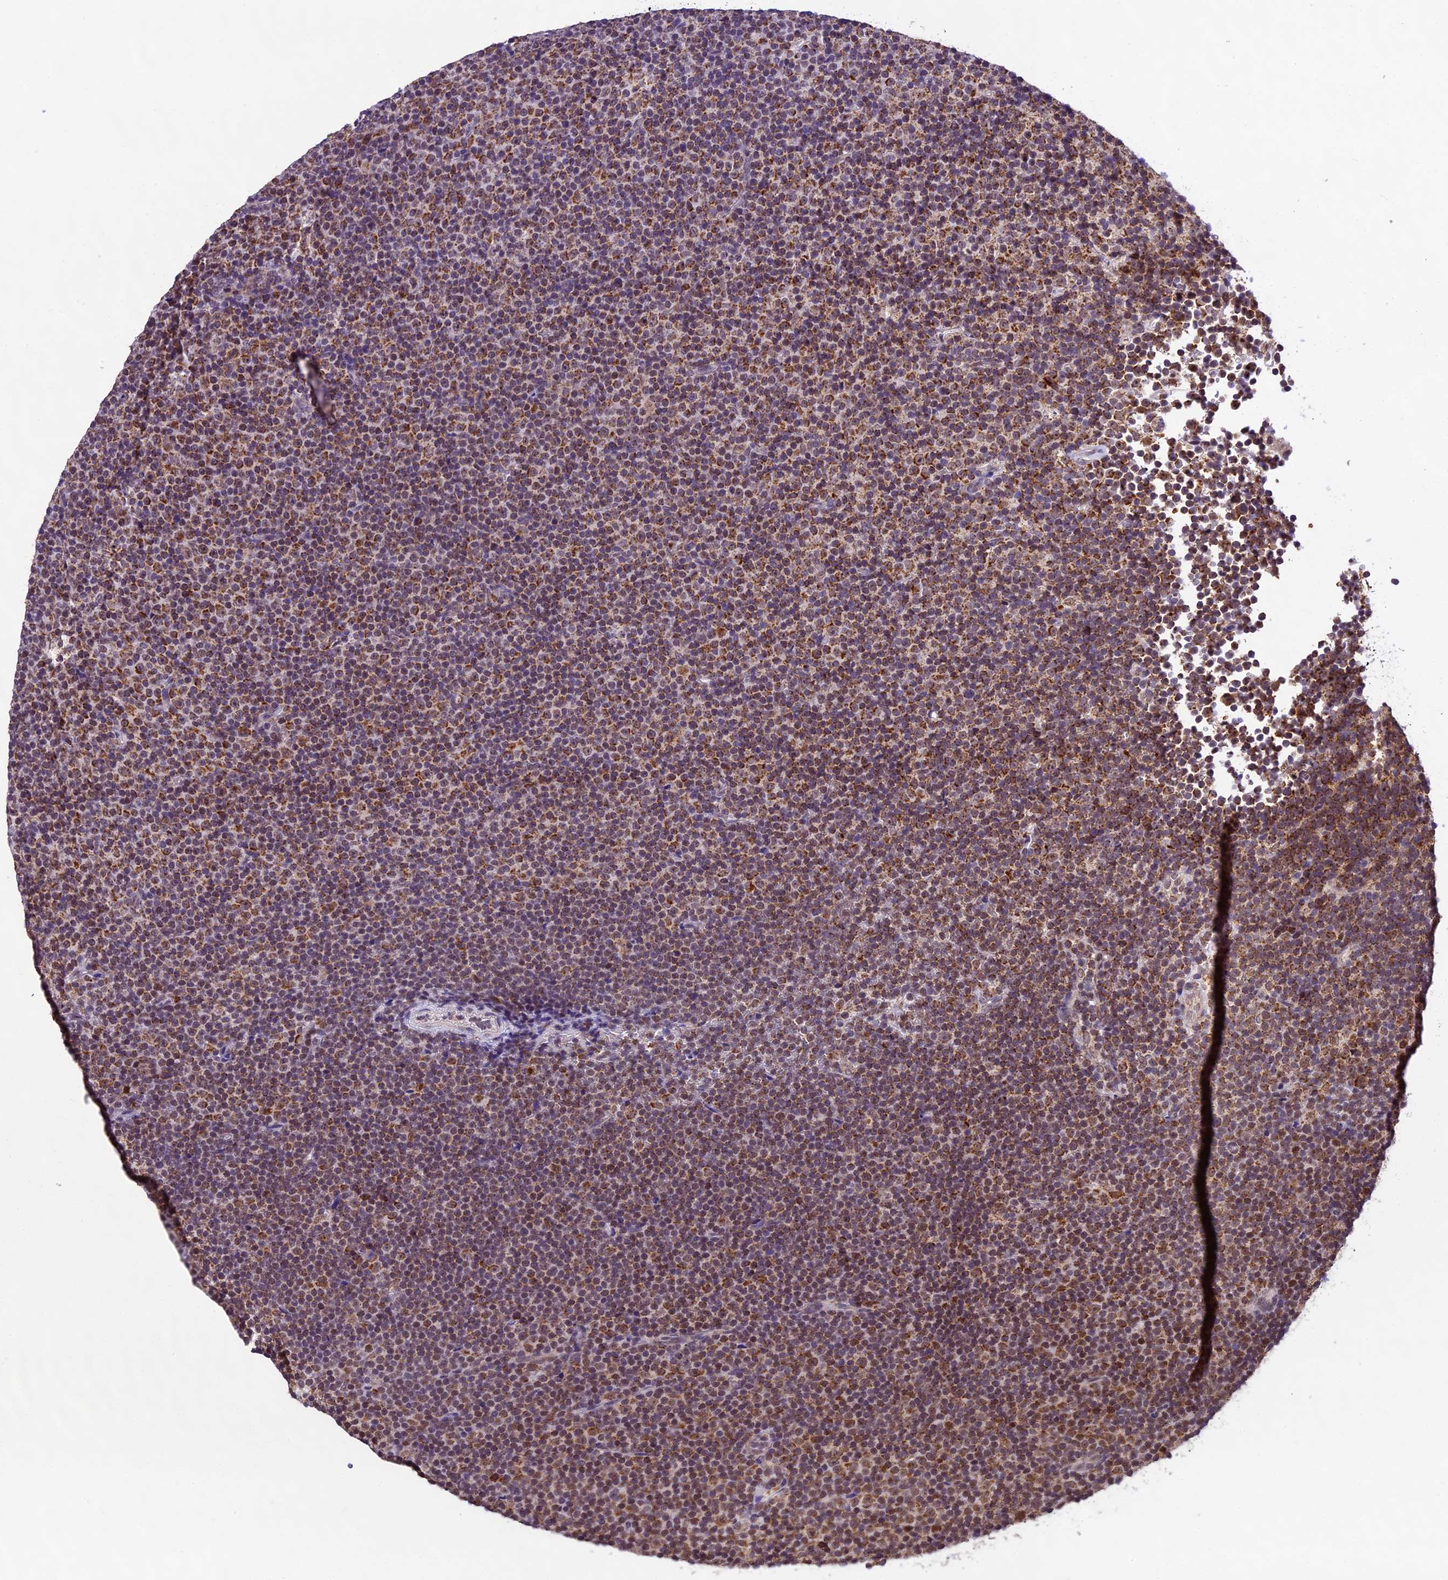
{"staining": {"intensity": "moderate", "quantity": ">75%", "location": "cytoplasmic/membranous"}, "tissue": "lymphoma", "cell_type": "Tumor cells", "image_type": "cancer", "snomed": [{"axis": "morphology", "description": "Malignant lymphoma, non-Hodgkin's type, Low grade"}, {"axis": "topography", "description": "Lymph node"}], "caption": "Protein staining of lymphoma tissue demonstrates moderate cytoplasmic/membranous expression in approximately >75% of tumor cells.", "gene": "CARS2", "patient": {"sex": "female", "age": 67}}